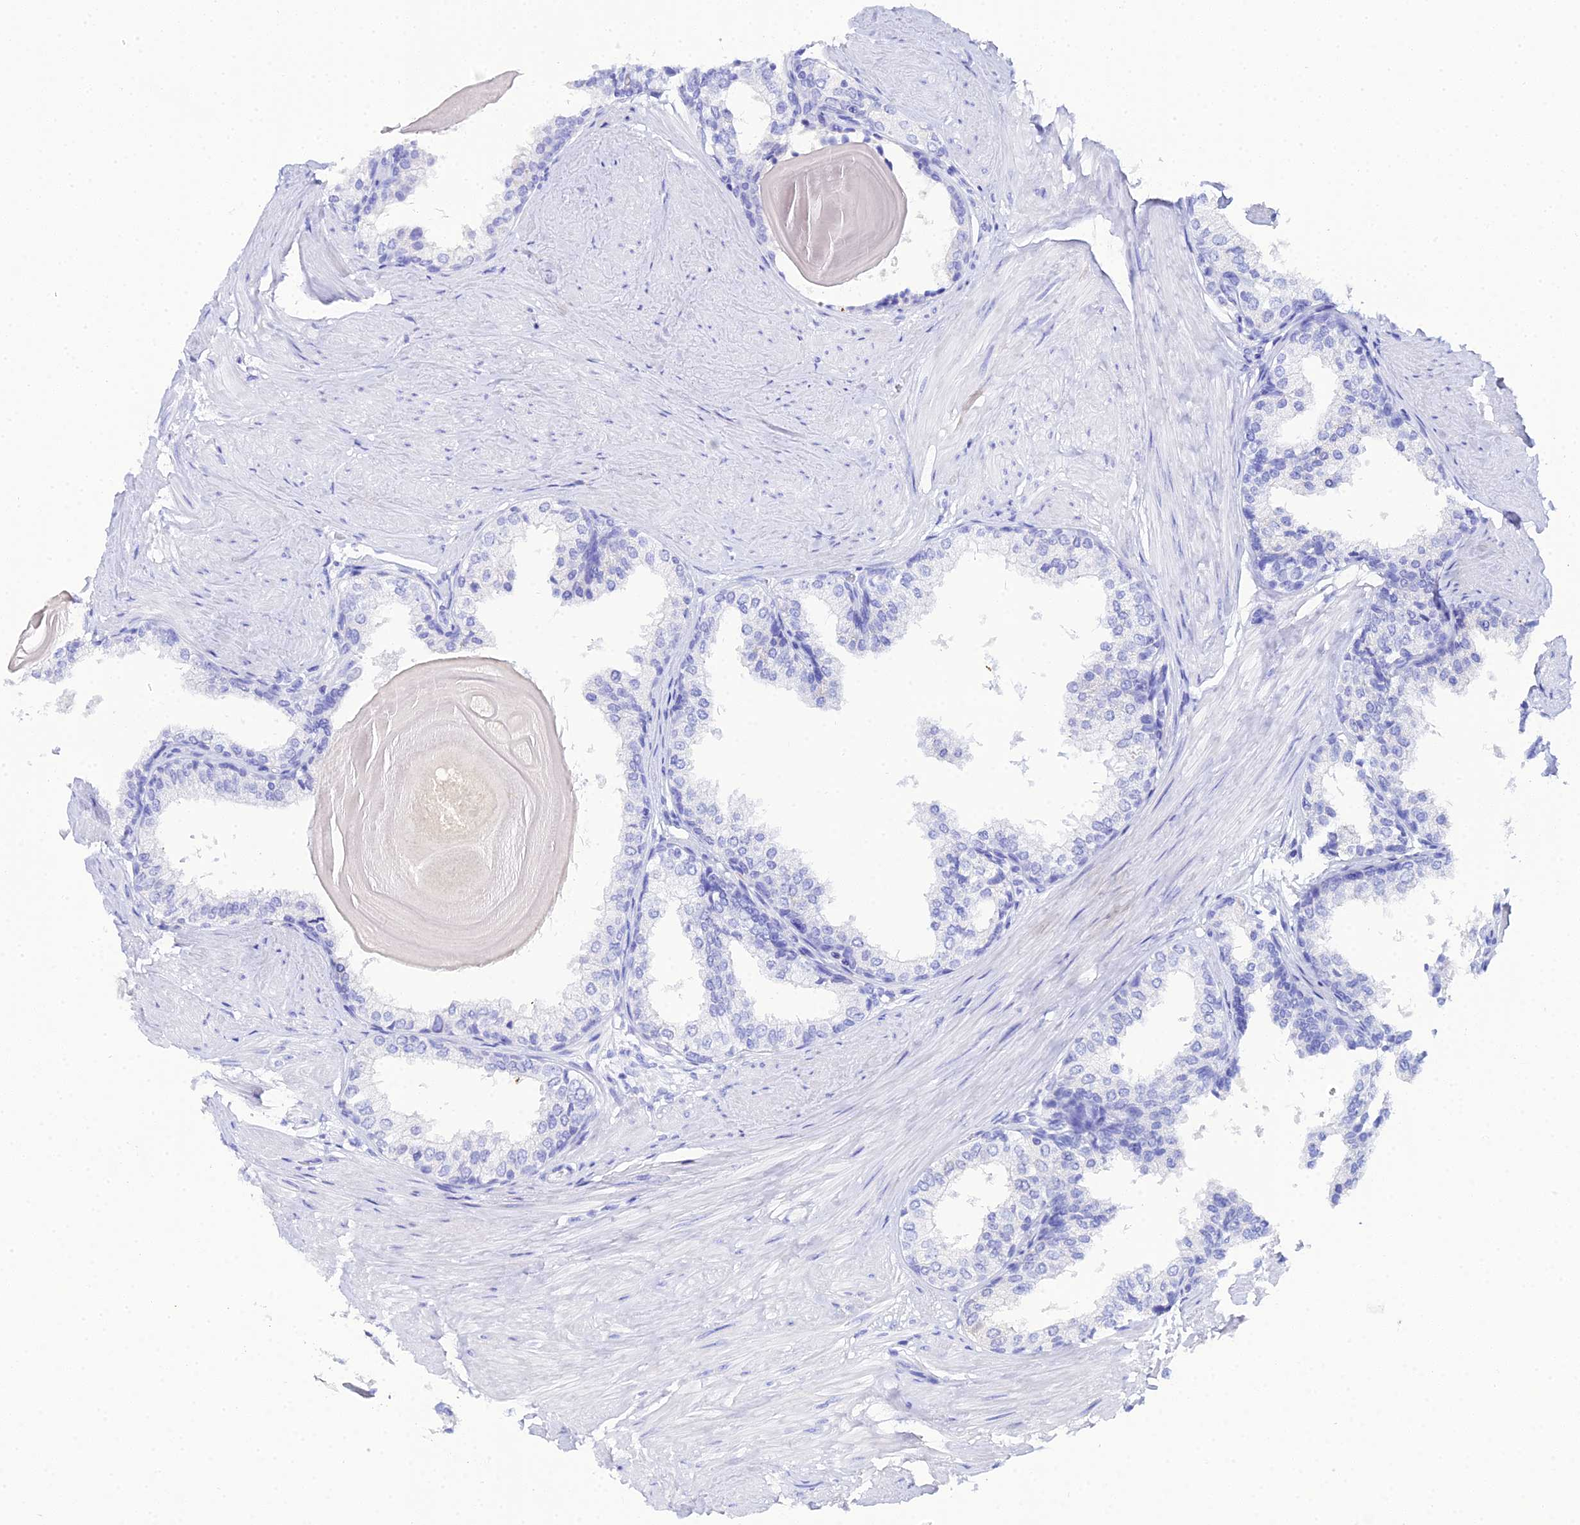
{"staining": {"intensity": "negative", "quantity": "none", "location": "none"}, "tissue": "prostate", "cell_type": "Glandular cells", "image_type": "normal", "snomed": [{"axis": "morphology", "description": "Normal tissue, NOS"}, {"axis": "topography", "description": "Prostate"}], "caption": "Glandular cells show no significant protein staining in normal prostate. The staining was performed using DAB to visualize the protein expression in brown, while the nuclei were stained in blue with hematoxylin (Magnification: 20x).", "gene": "CELA3A", "patient": {"sex": "male", "age": 48}}